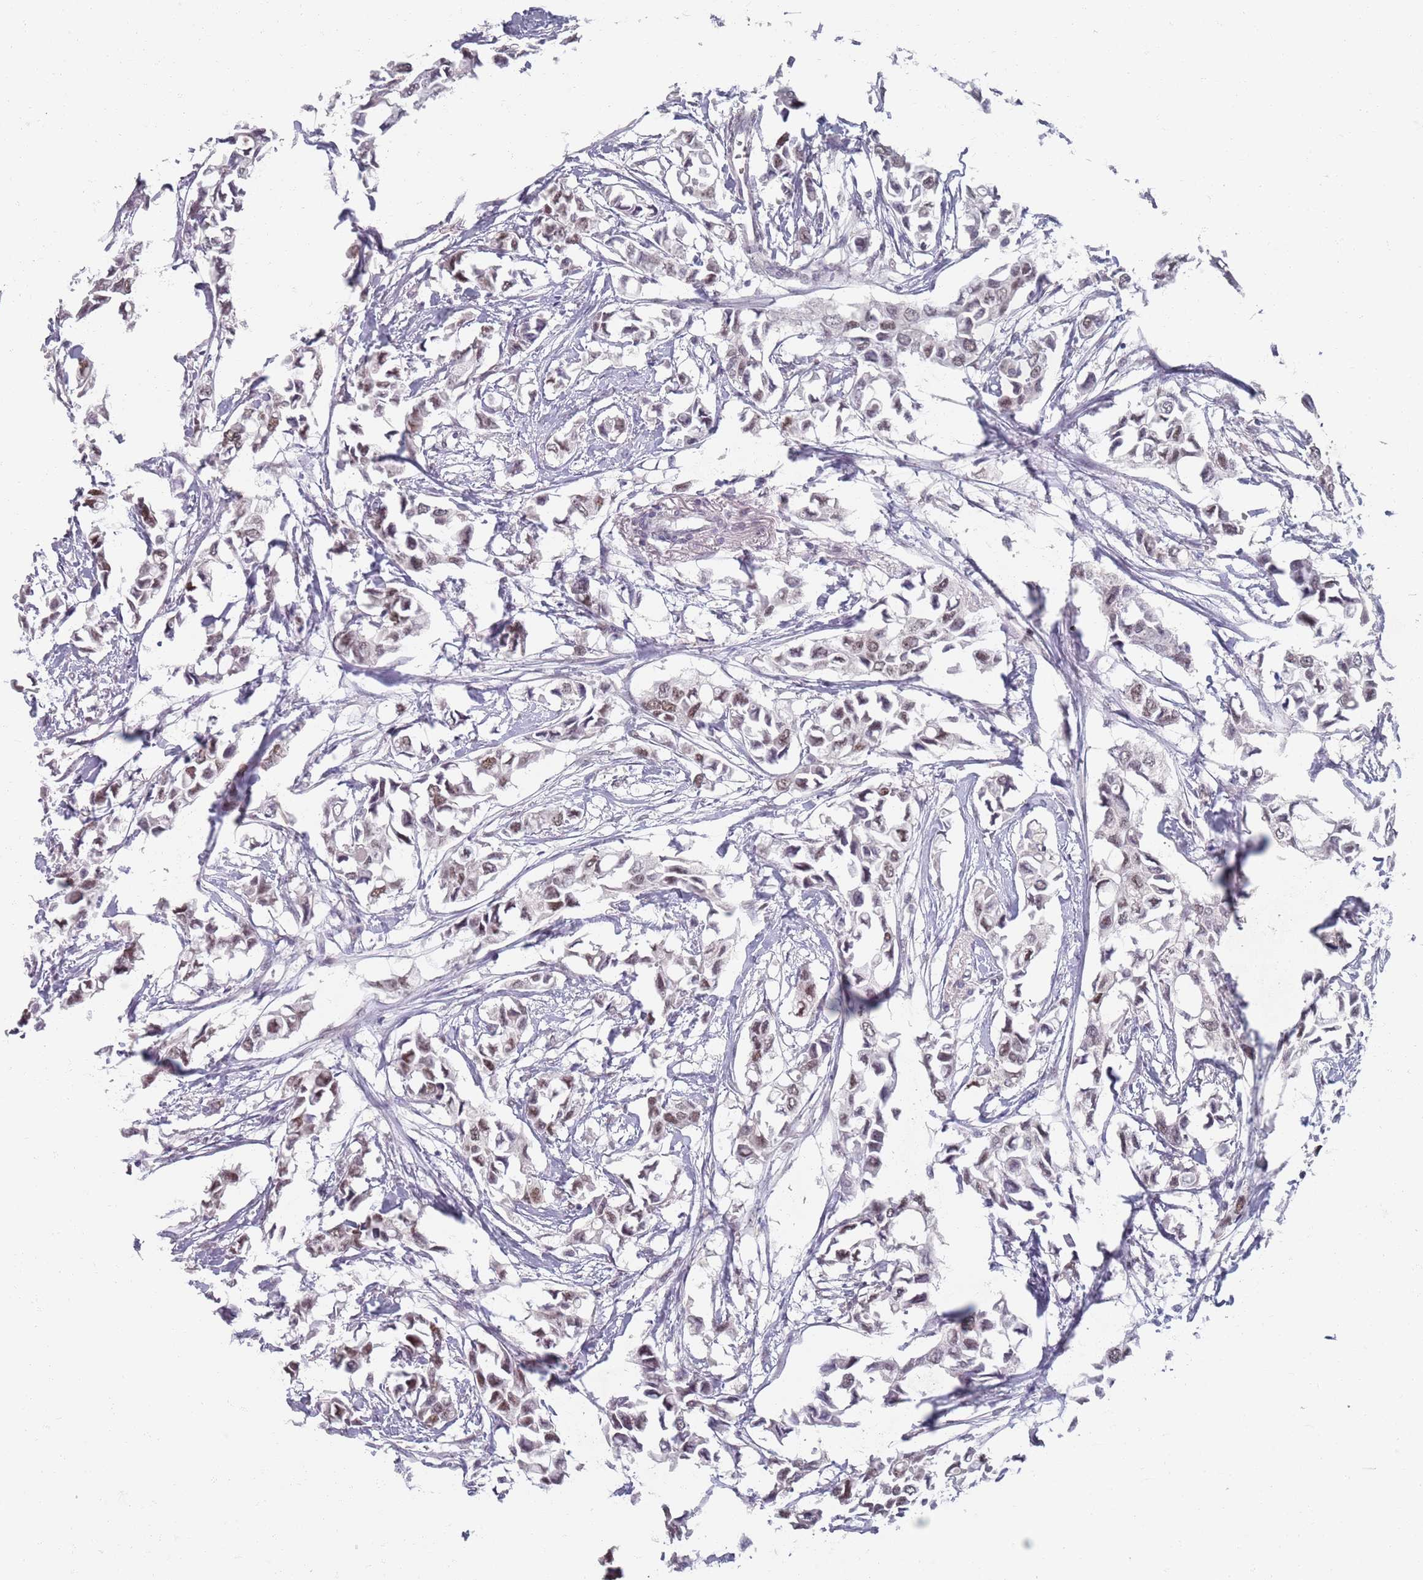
{"staining": {"intensity": "moderate", "quantity": "25%-75%", "location": "nuclear"}, "tissue": "breast cancer", "cell_type": "Tumor cells", "image_type": "cancer", "snomed": [{"axis": "morphology", "description": "Duct carcinoma"}, {"axis": "topography", "description": "Breast"}], "caption": "Immunohistochemistry (IHC) image of breast cancer stained for a protein (brown), which reveals medium levels of moderate nuclear staining in approximately 25%-75% of tumor cells.", "gene": "SAMD1", "patient": {"sex": "female", "age": 41}}